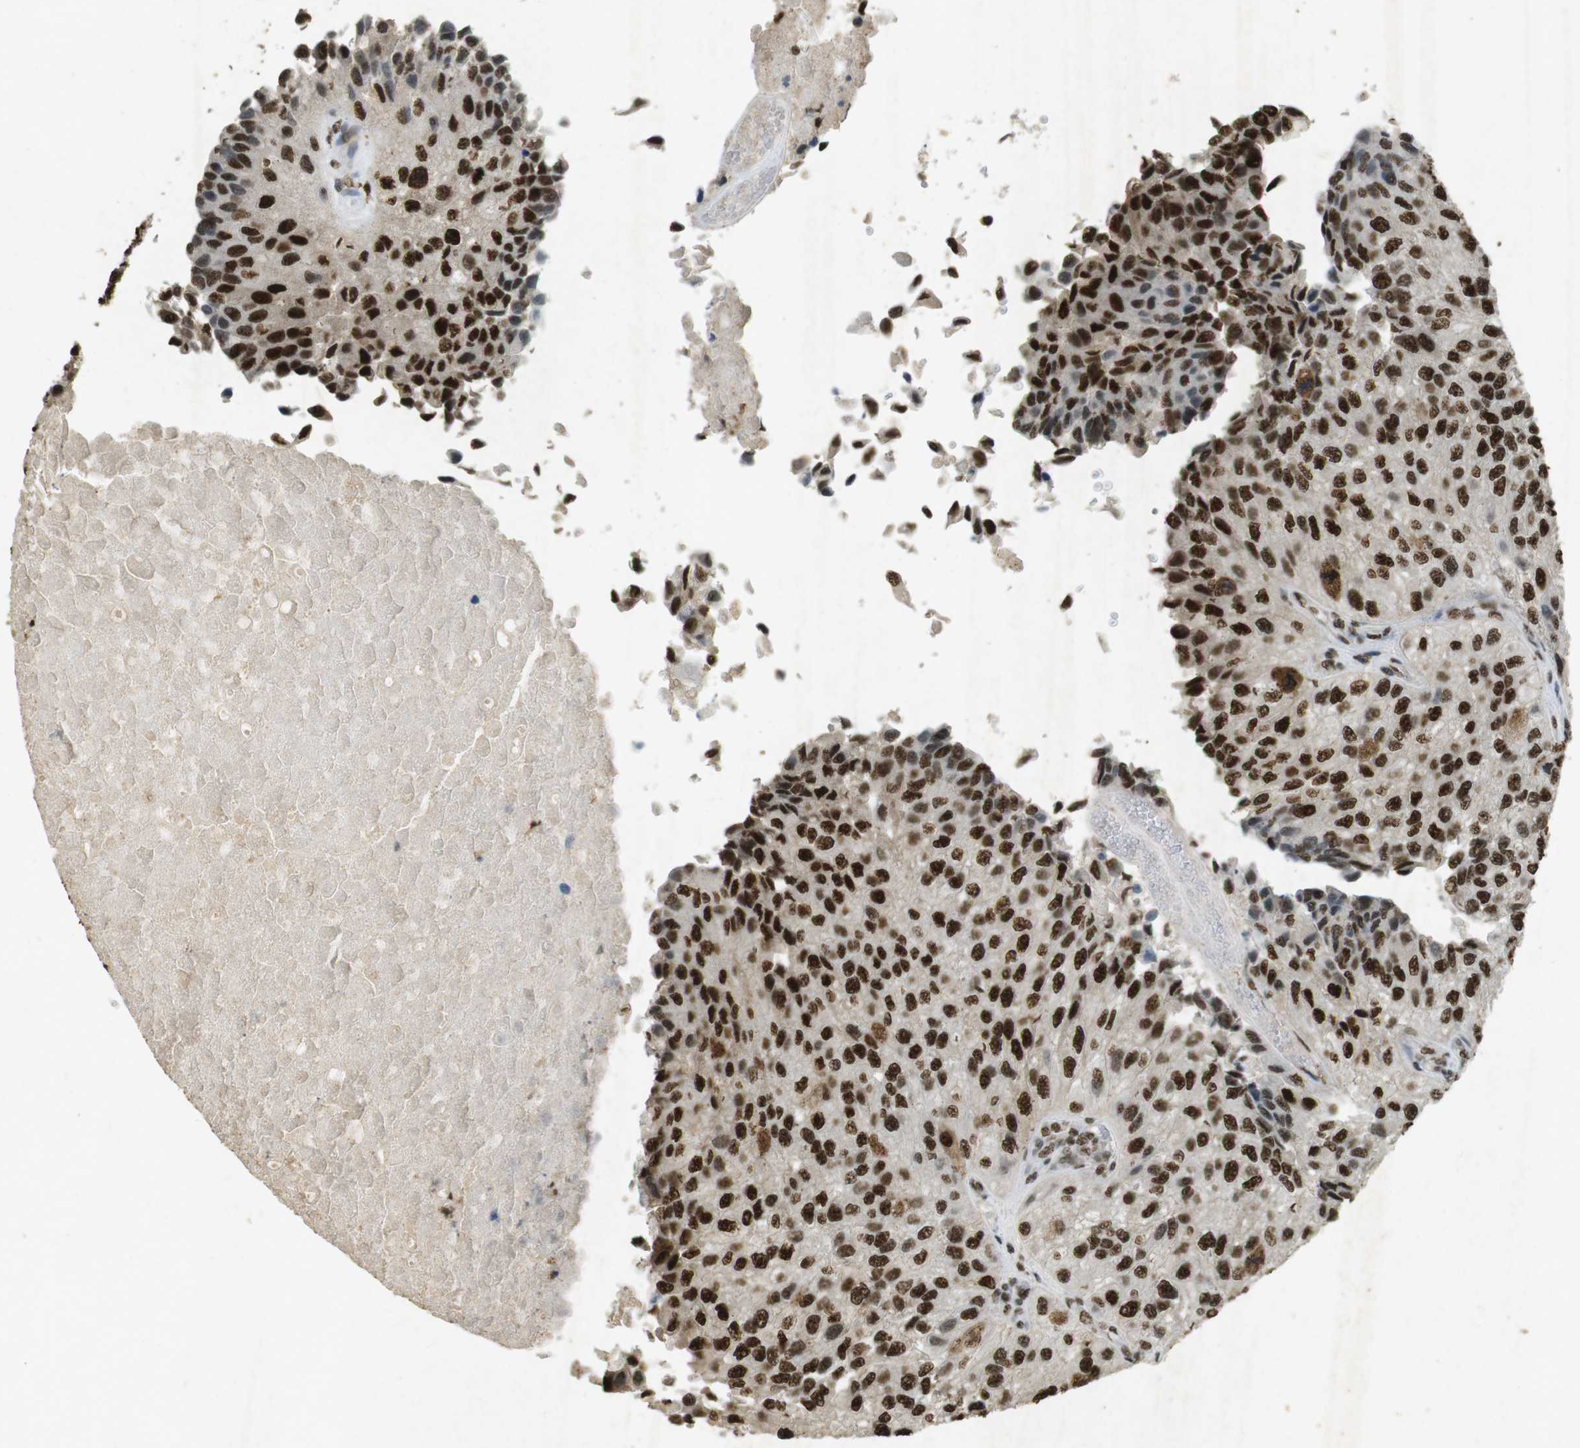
{"staining": {"intensity": "strong", "quantity": ">75%", "location": "nuclear"}, "tissue": "urothelial cancer", "cell_type": "Tumor cells", "image_type": "cancer", "snomed": [{"axis": "morphology", "description": "Urothelial carcinoma, High grade"}, {"axis": "topography", "description": "Kidney"}, {"axis": "topography", "description": "Urinary bladder"}], "caption": "IHC image of neoplastic tissue: human urothelial cancer stained using IHC displays high levels of strong protein expression localized specifically in the nuclear of tumor cells, appearing as a nuclear brown color.", "gene": "GATA4", "patient": {"sex": "male", "age": 77}}